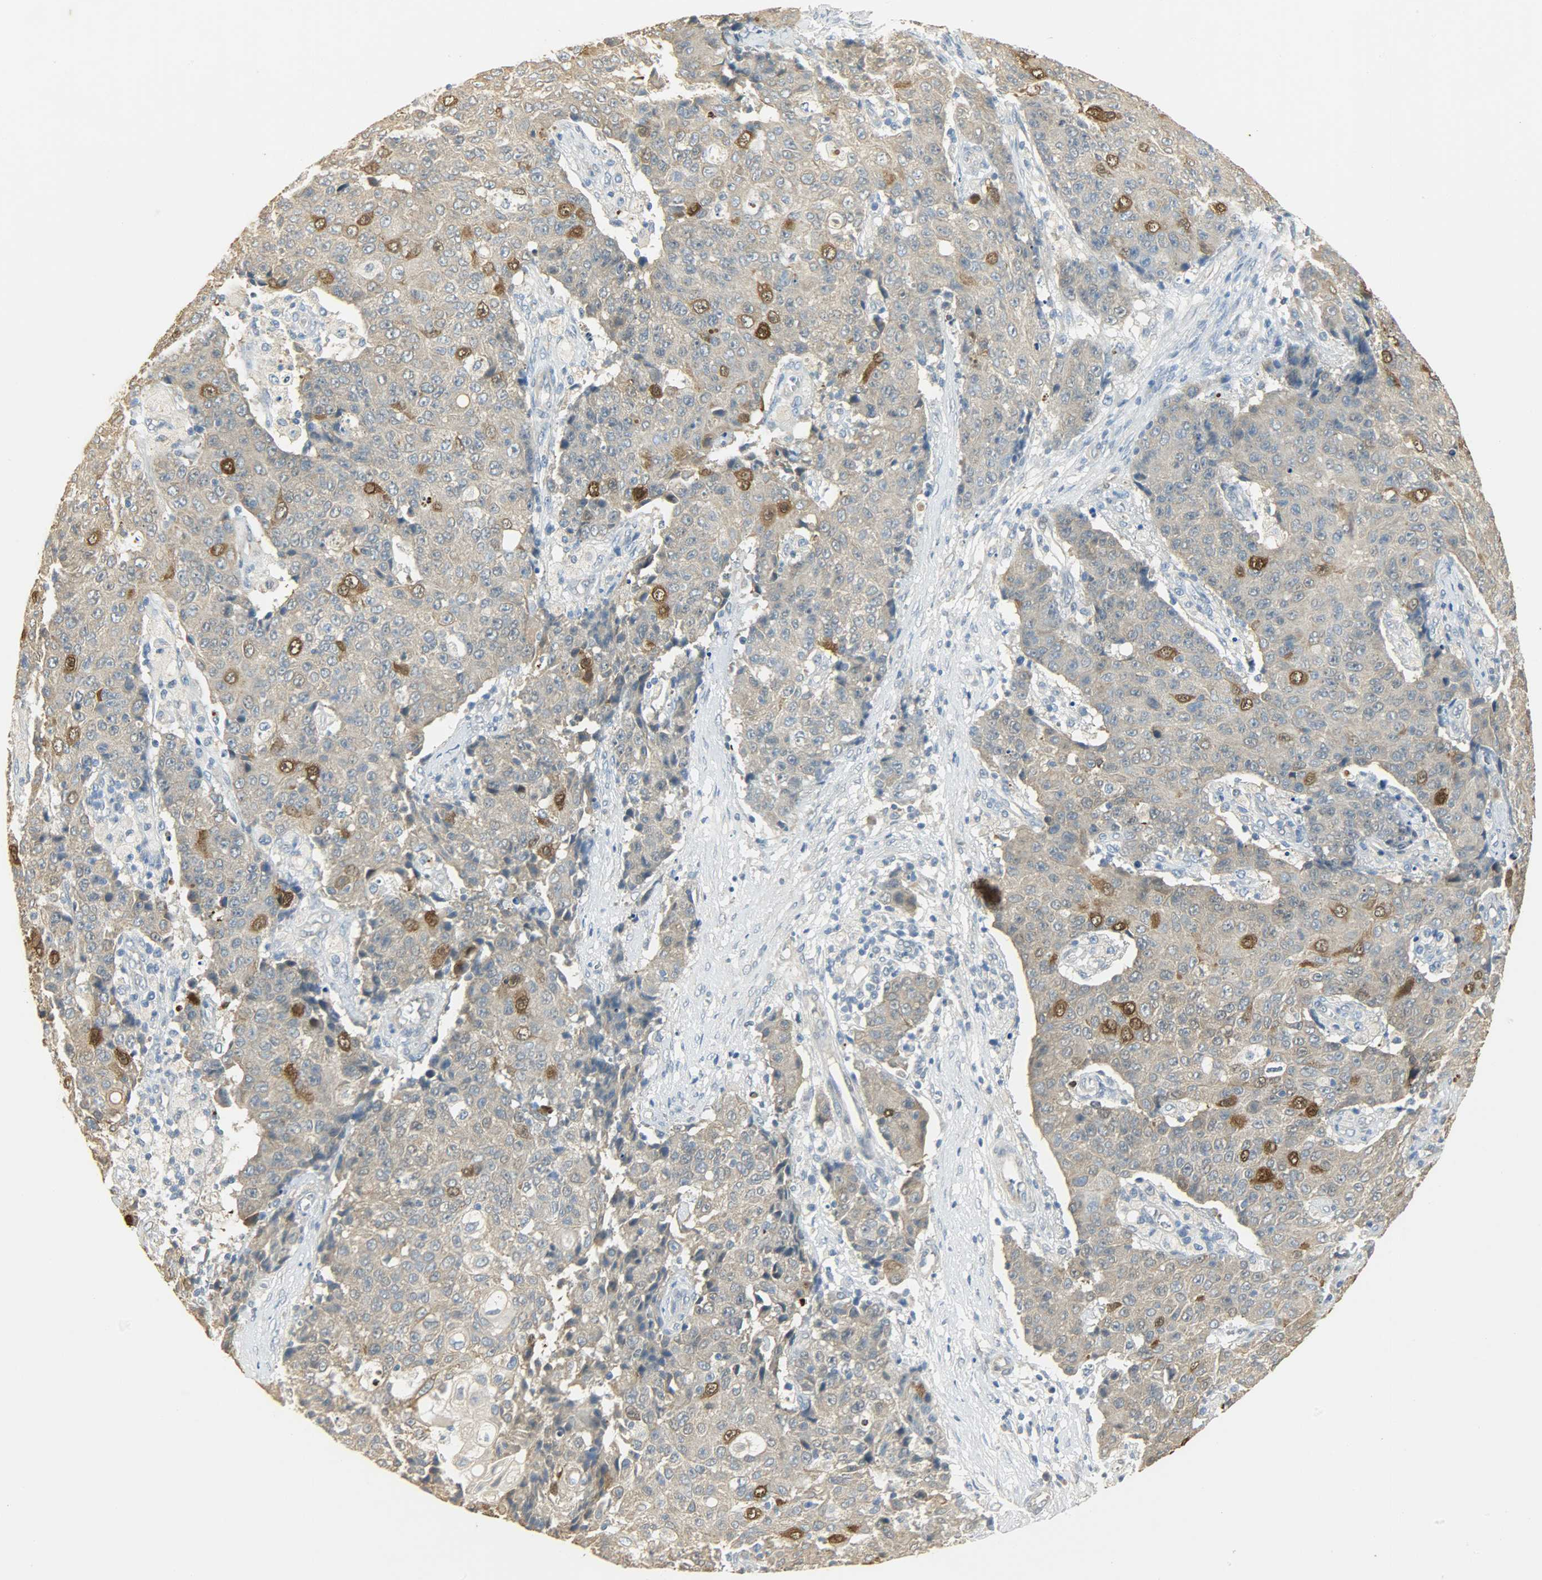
{"staining": {"intensity": "moderate", "quantity": ">75%", "location": "cytoplasmic/membranous"}, "tissue": "ovarian cancer", "cell_type": "Tumor cells", "image_type": "cancer", "snomed": [{"axis": "morphology", "description": "Carcinoma, endometroid"}, {"axis": "topography", "description": "Ovary"}], "caption": "DAB (3,3'-diaminobenzidine) immunohistochemical staining of ovarian cancer shows moderate cytoplasmic/membranous protein expression in approximately >75% of tumor cells.", "gene": "USP13", "patient": {"sex": "female", "age": 42}}